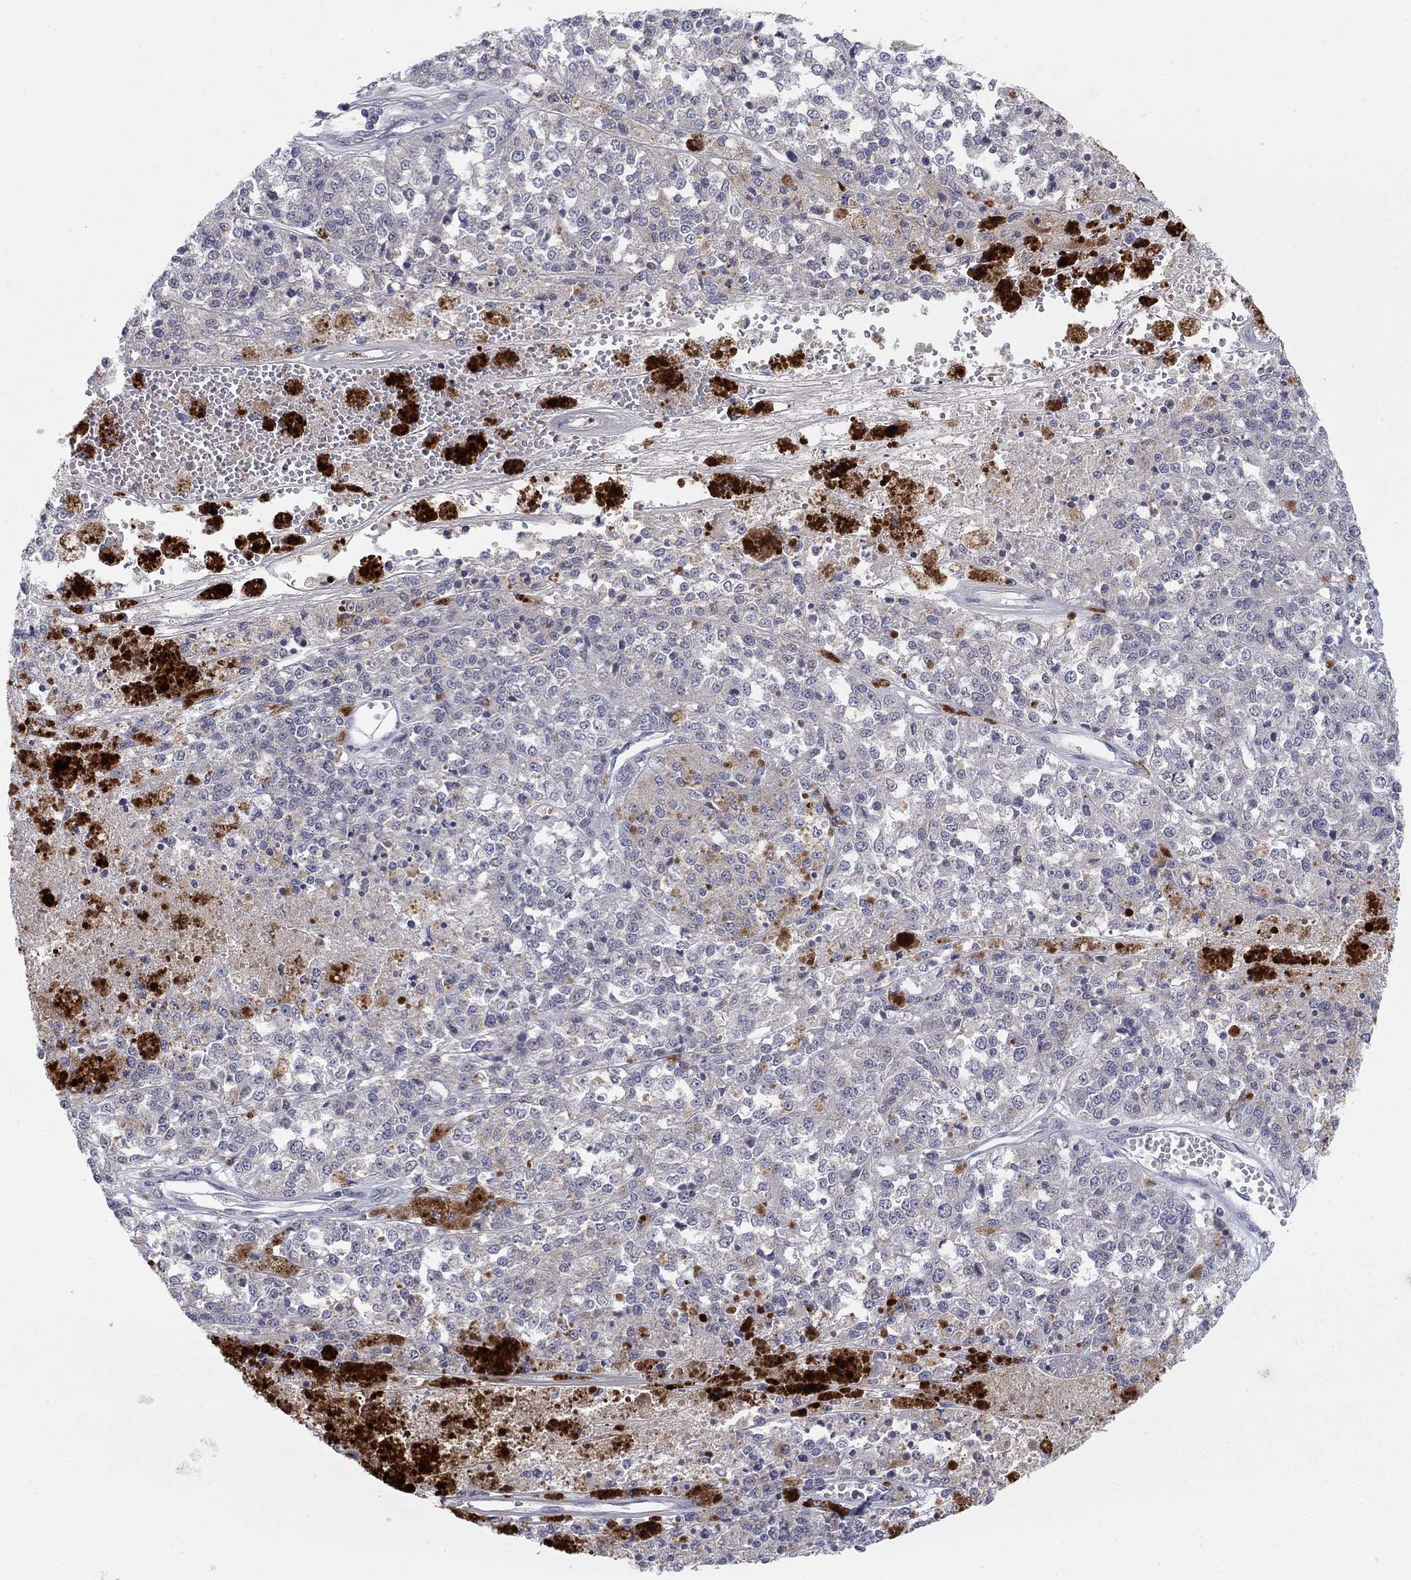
{"staining": {"intensity": "negative", "quantity": "none", "location": "none"}, "tissue": "melanoma", "cell_type": "Tumor cells", "image_type": "cancer", "snomed": [{"axis": "morphology", "description": "Malignant melanoma, Metastatic site"}, {"axis": "topography", "description": "Lymph node"}], "caption": "An IHC photomicrograph of melanoma is shown. There is no staining in tumor cells of melanoma.", "gene": "AMN1", "patient": {"sex": "female", "age": 64}}